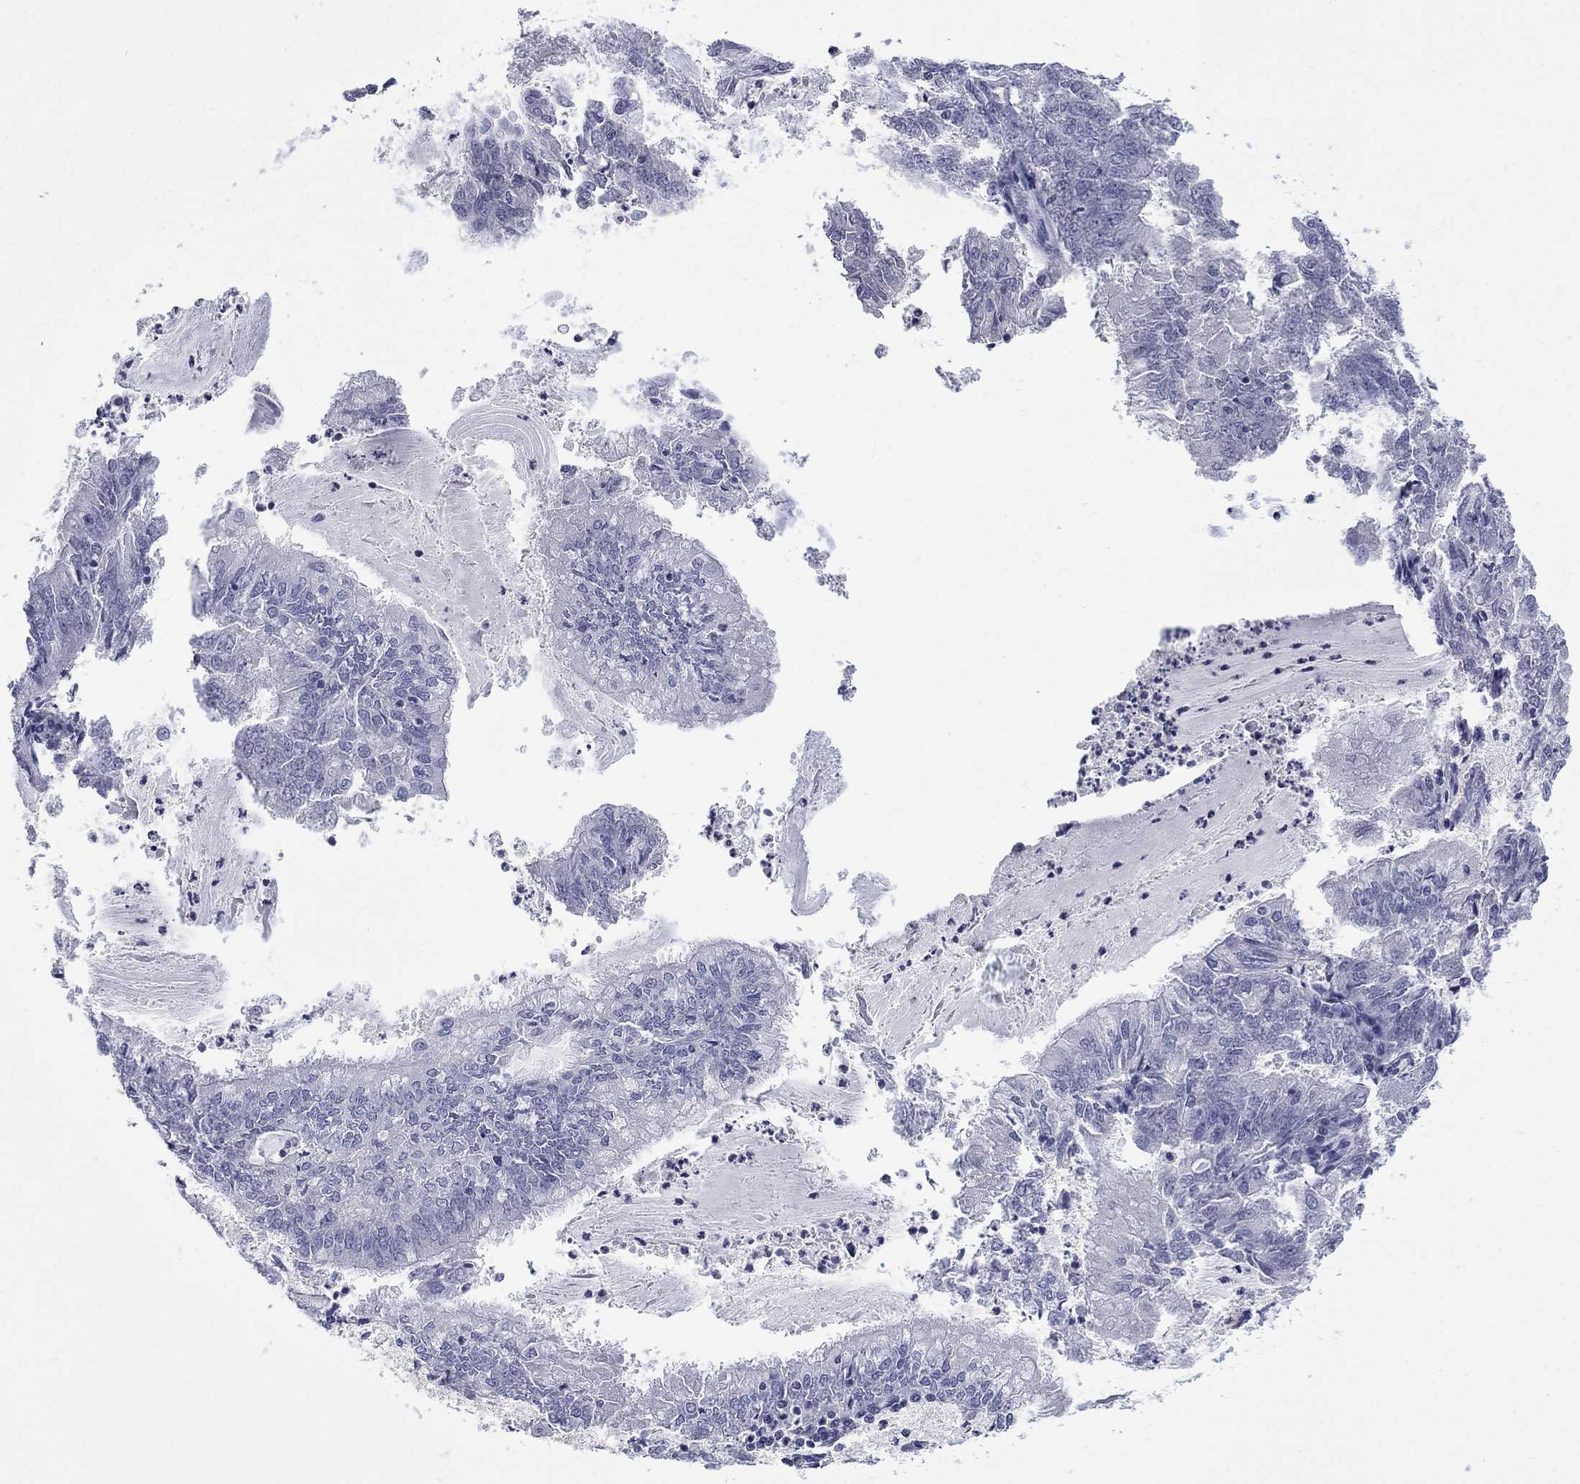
{"staining": {"intensity": "negative", "quantity": "none", "location": "none"}, "tissue": "endometrial cancer", "cell_type": "Tumor cells", "image_type": "cancer", "snomed": [{"axis": "morphology", "description": "Adenocarcinoma, NOS"}, {"axis": "topography", "description": "Endometrium"}], "caption": "The immunohistochemistry (IHC) histopathology image has no significant expression in tumor cells of endometrial adenocarcinoma tissue. (Brightfield microscopy of DAB (3,3'-diaminobenzidine) IHC at high magnification).", "gene": "PLEK", "patient": {"sex": "female", "age": 57}}